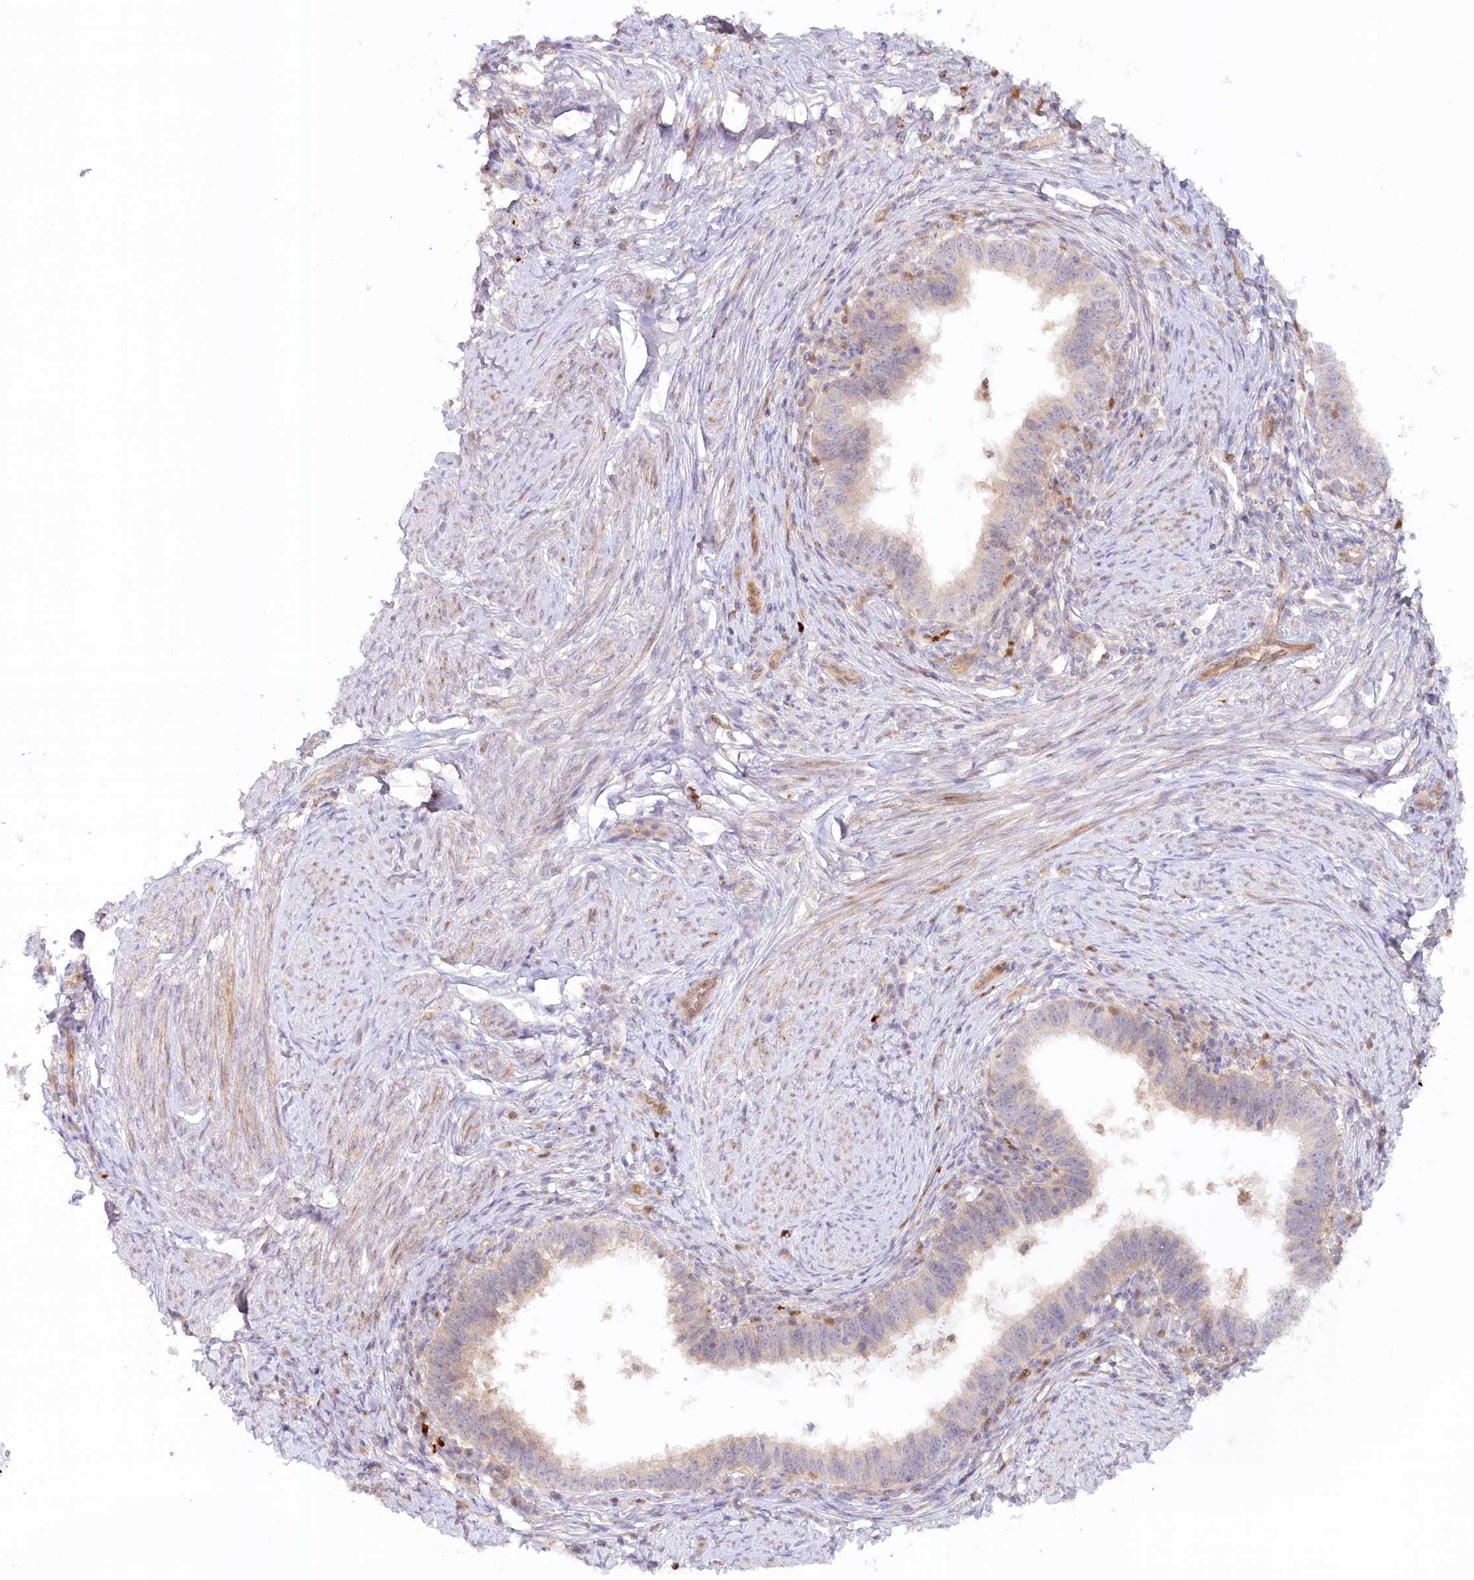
{"staining": {"intensity": "weak", "quantity": "<25%", "location": "cytoplasmic/membranous"}, "tissue": "cervical cancer", "cell_type": "Tumor cells", "image_type": "cancer", "snomed": [{"axis": "morphology", "description": "Adenocarcinoma, NOS"}, {"axis": "topography", "description": "Cervix"}], "caption": "Cervical cancer was stained to show a protein in brown. There is no significant positivity in tumor cells.", "gene": "GBE1", "patient": {"sex": "female", "age": 36}}